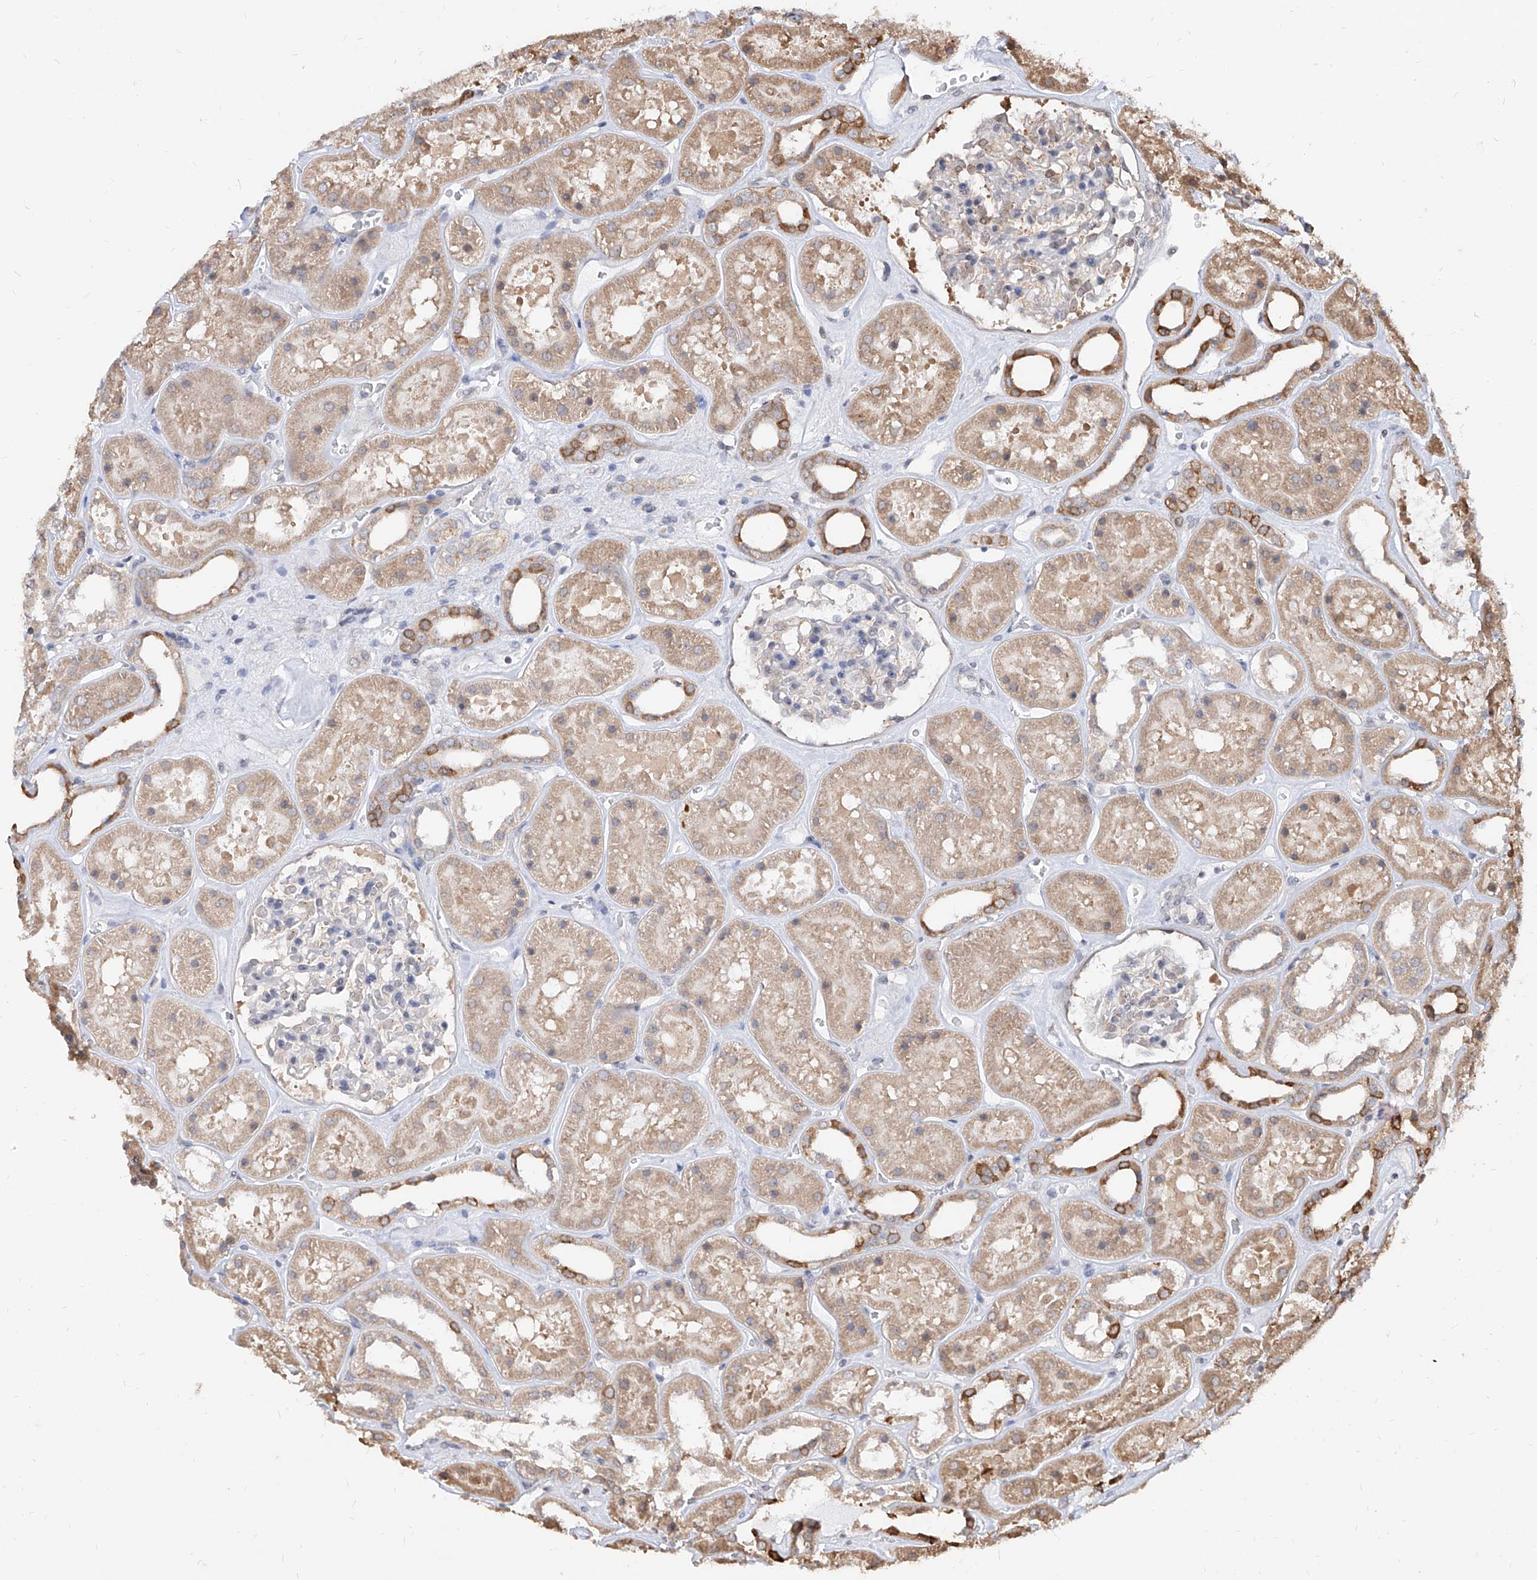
{"staining": {"intensity": "weak", "quantity": "<25%", "location": "cytoplasmic/membranous"}, "tissue": "kidney", "cell_type": "Cells in glomeruli", "image_type": "normal", "snomed": [{"axis": "morphology", "description": "Normal tissue, NOS"}, {"axis": "topography", "description": "Kidney"}], "caption": "Immunohistochemistry of unremarkable kidney displays no positivity in cells in glomeruli.", "gene": "C8orf82", "patient": {"sex": "female", "age": 41}}